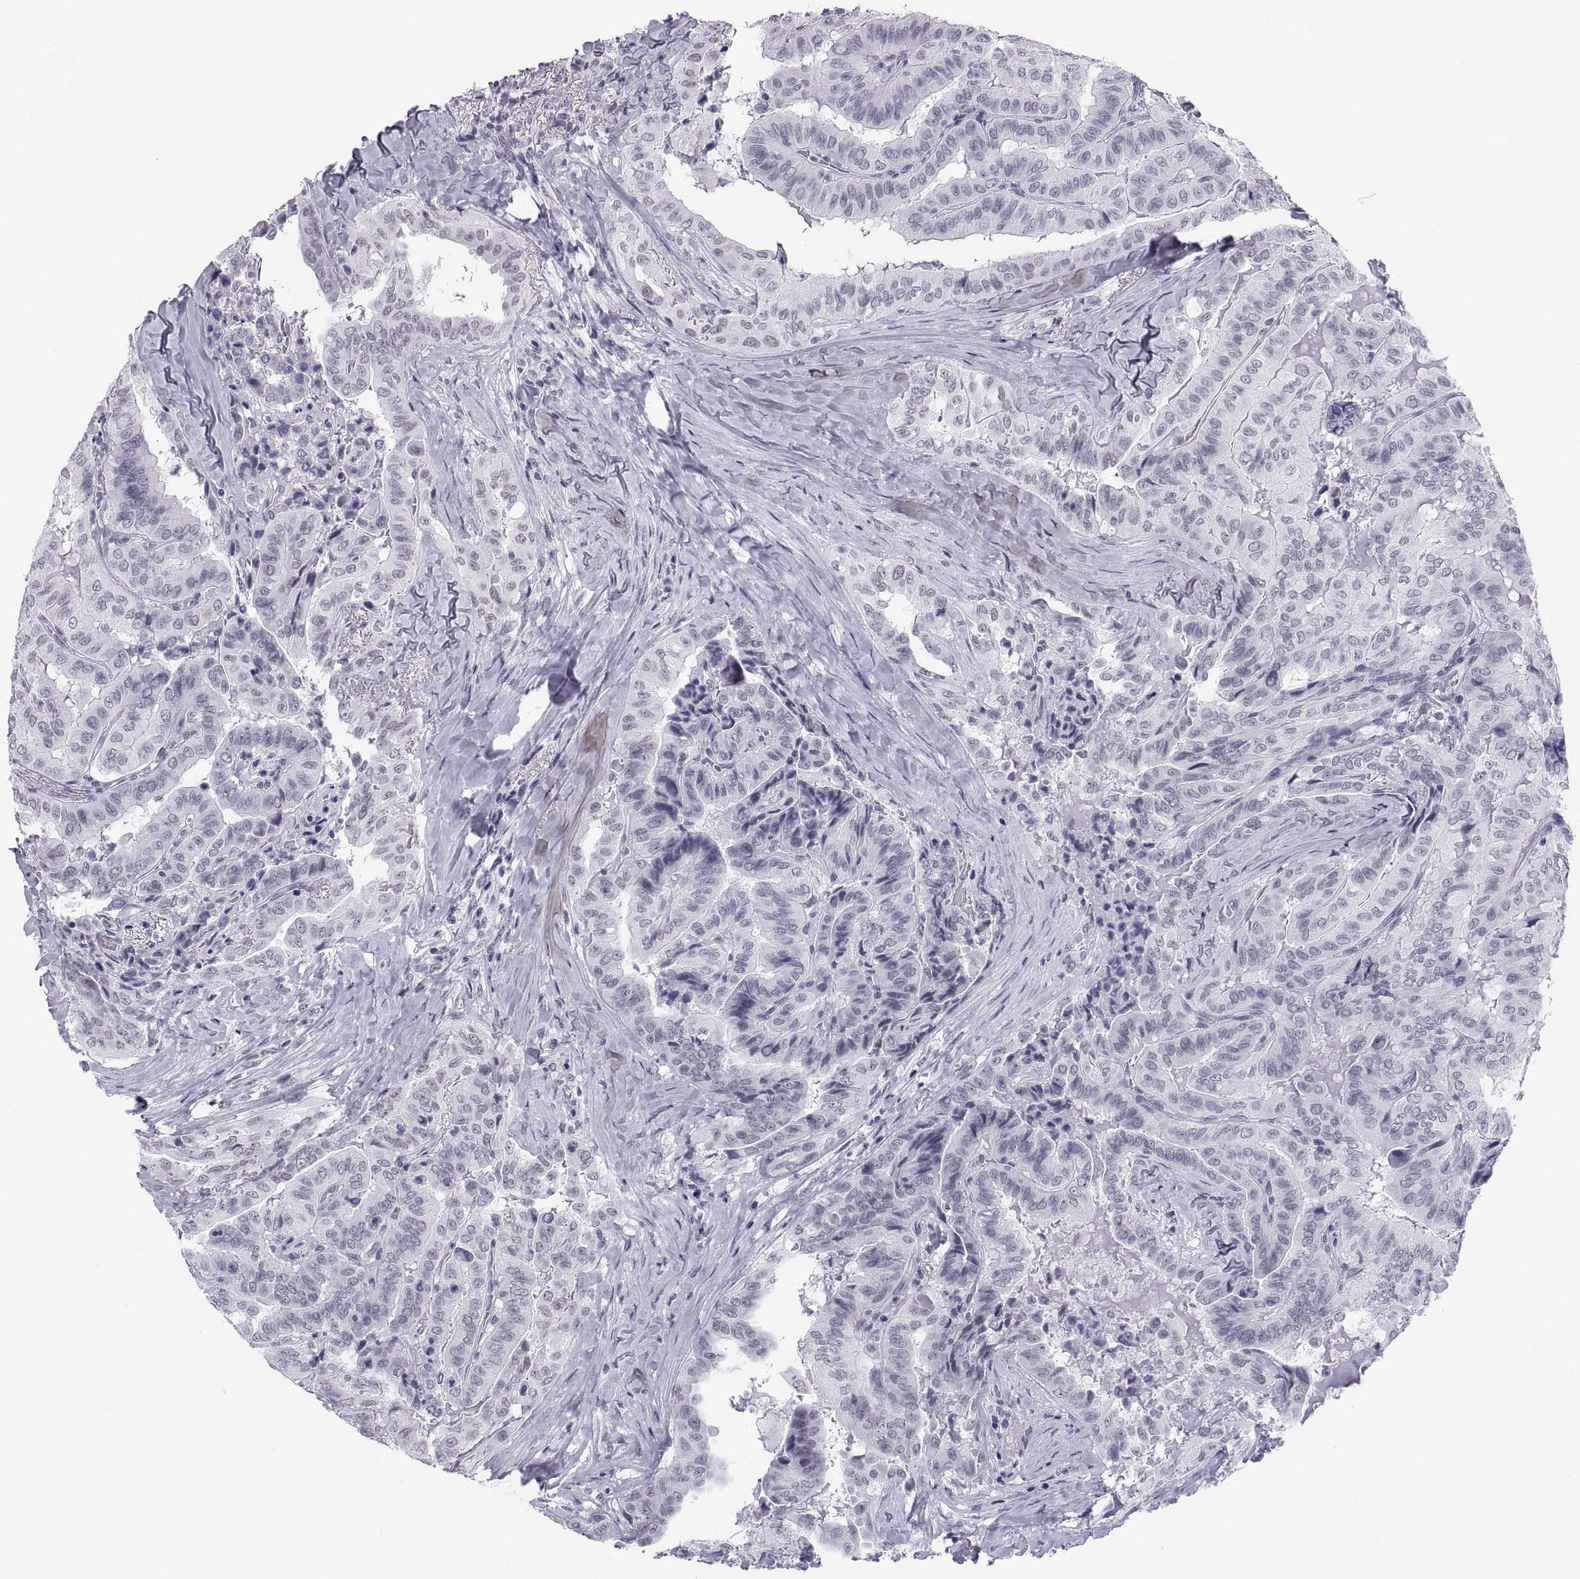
{"staining": {"intensity": "negative", "quantity": "none", "location": "none"}, "tissue": "thyroid cancer", "cell_type": "Tumor cells", "image_type": "cancer", "snomed": [{"axis": "morphology", "description": "Papillary adenocarcinoma, NOS"}, {"axis": "topography", "description": "Thyroid gland"}], "caption": "Protein analysis of thyroid cancer exhibits no significant expression in tumor cells.", "gene": "NEUROD6", "patient": {"sex": "female", "age": 68}}